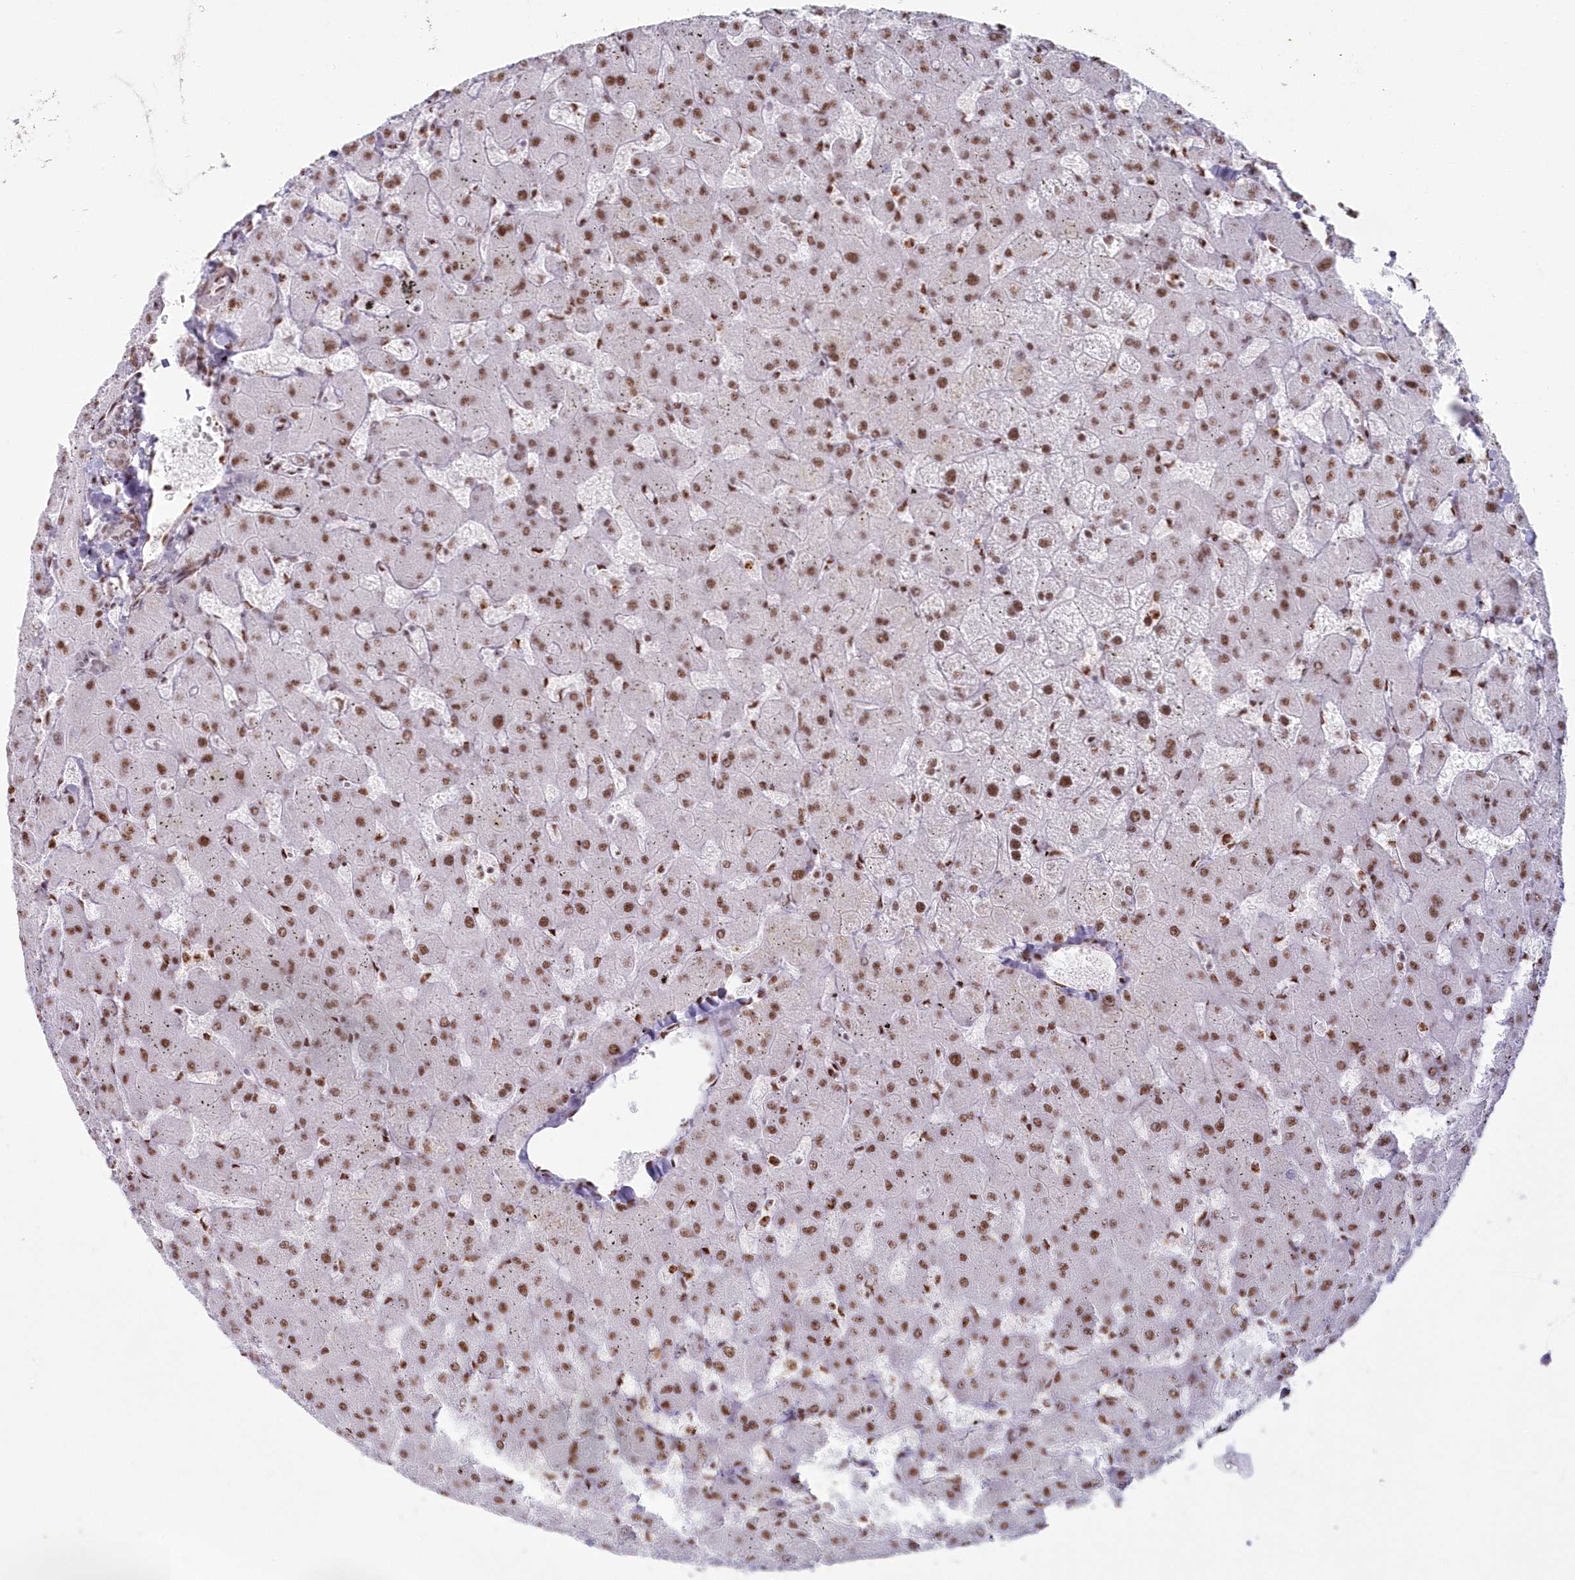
{"staining": {"intensity": "moderate", "quantity": "25%-75%", "location": "nuclear"}, "tissue": "liver", "cell_type": "Cholangiocytes", "image_type": "normal", "snomed": [{"axis": "morphology", "description": "Normal tissue, NOS"}, {"axis": "topography", "description": "Liver"}], "caption": "The histopathology image demonstrates a brown stain indicating the presence of a protein in the nuclear of cholangiocytes in liver.", "gene": "DDX46", "patient": {"sex": "female", "age": 63}}